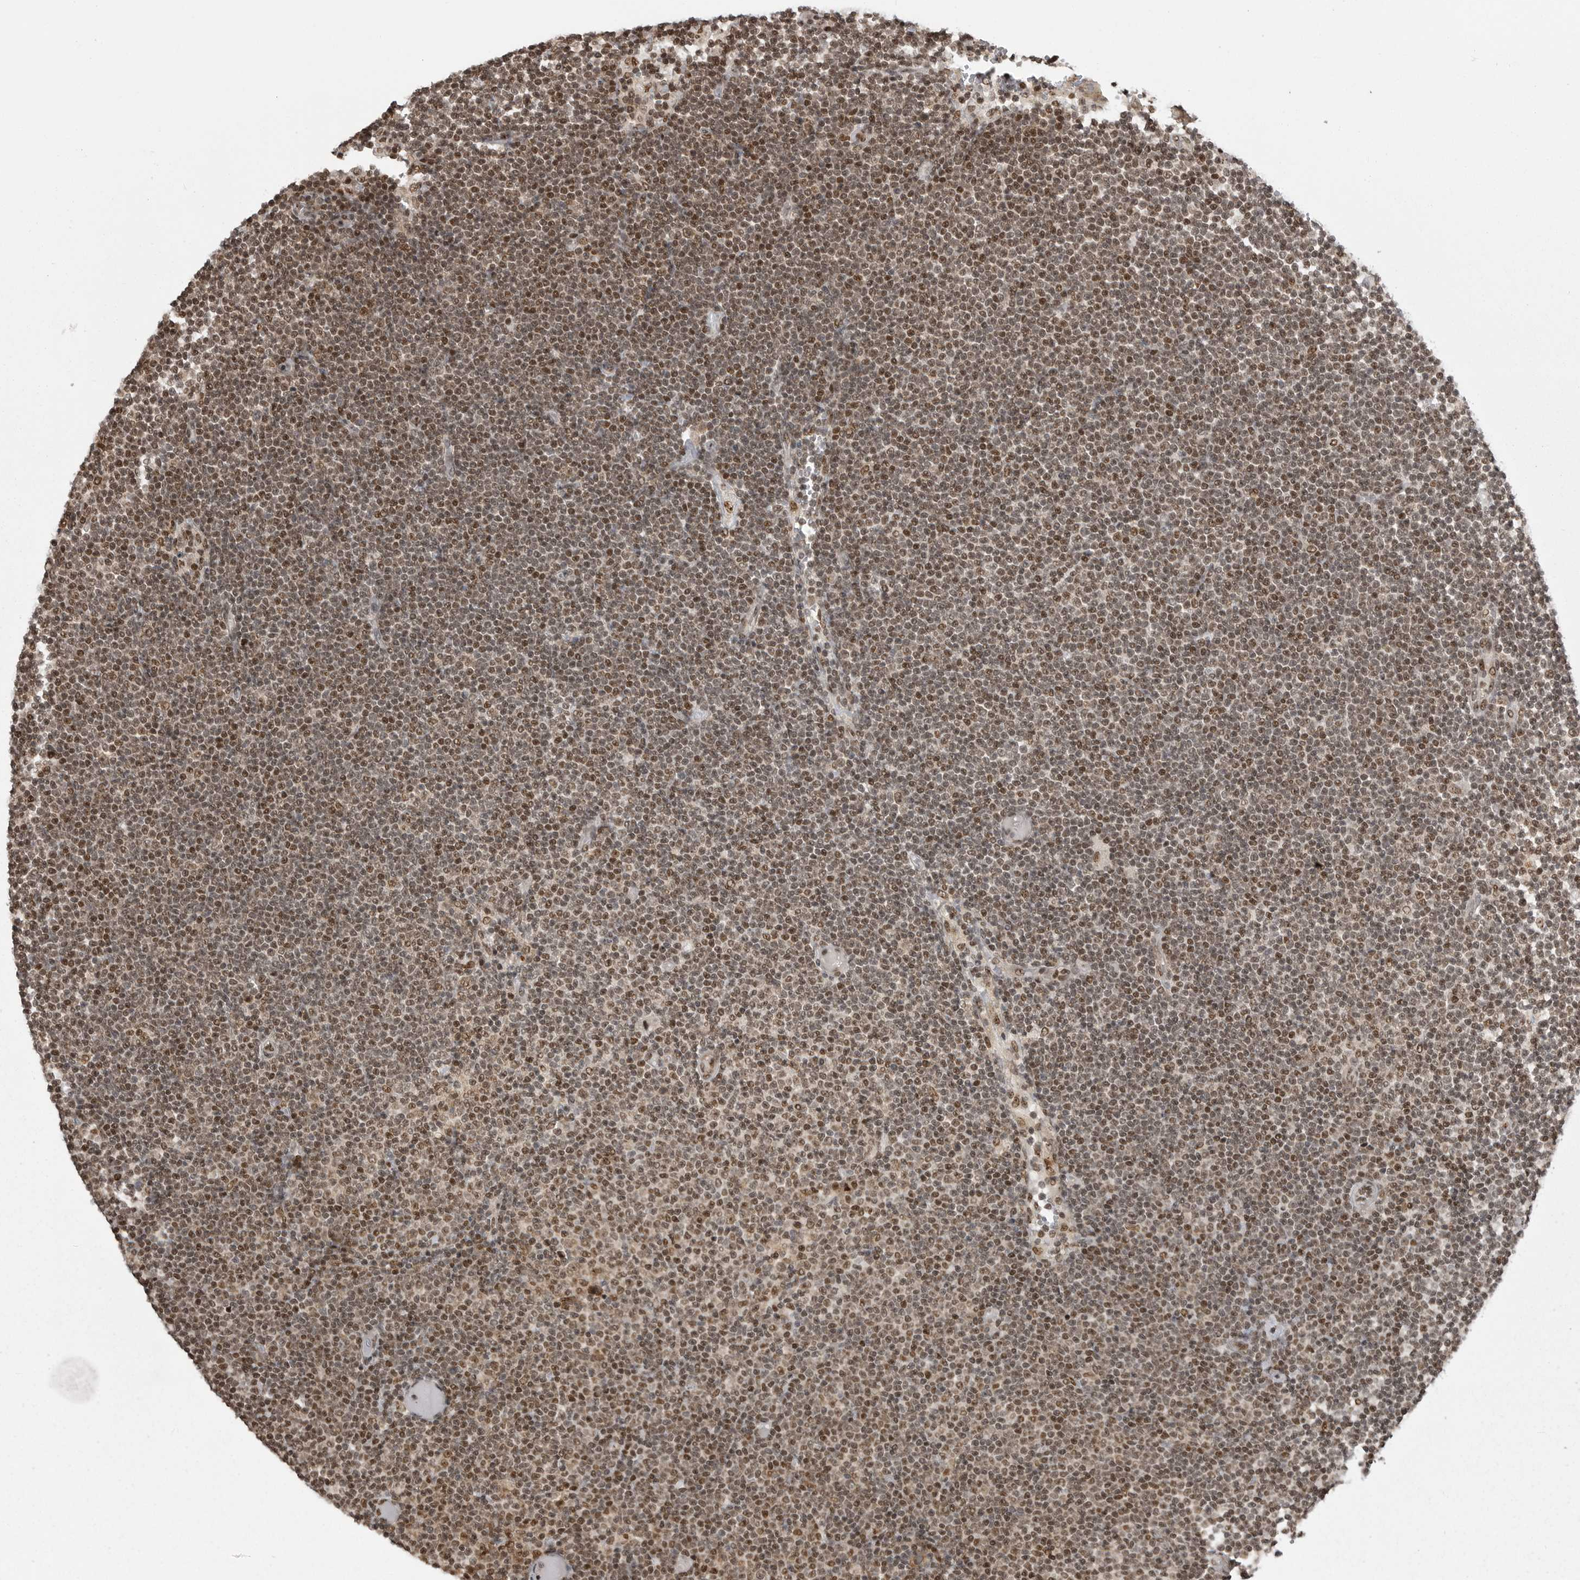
{"staining": {"intensity": "moderate", "quantity": ">75%", "location": "nuclear"}, "tissue": "lymphoma", "cell_type": "Tumor cells", "image_type": "cancer", "snomed": [{"axis": "morphology", "description": "Malignant lymphoma, non-Hodgkin's type, Low grade"}, {"axis": "topography", "description": "Lymph node"}], "caption": "A medium amount of moderate nuclear staining is present in approximately >75% of tumor cells in lymphoma tissue.", "gene": "YAF2", "patient": {"sex": "female", "age": 53}}